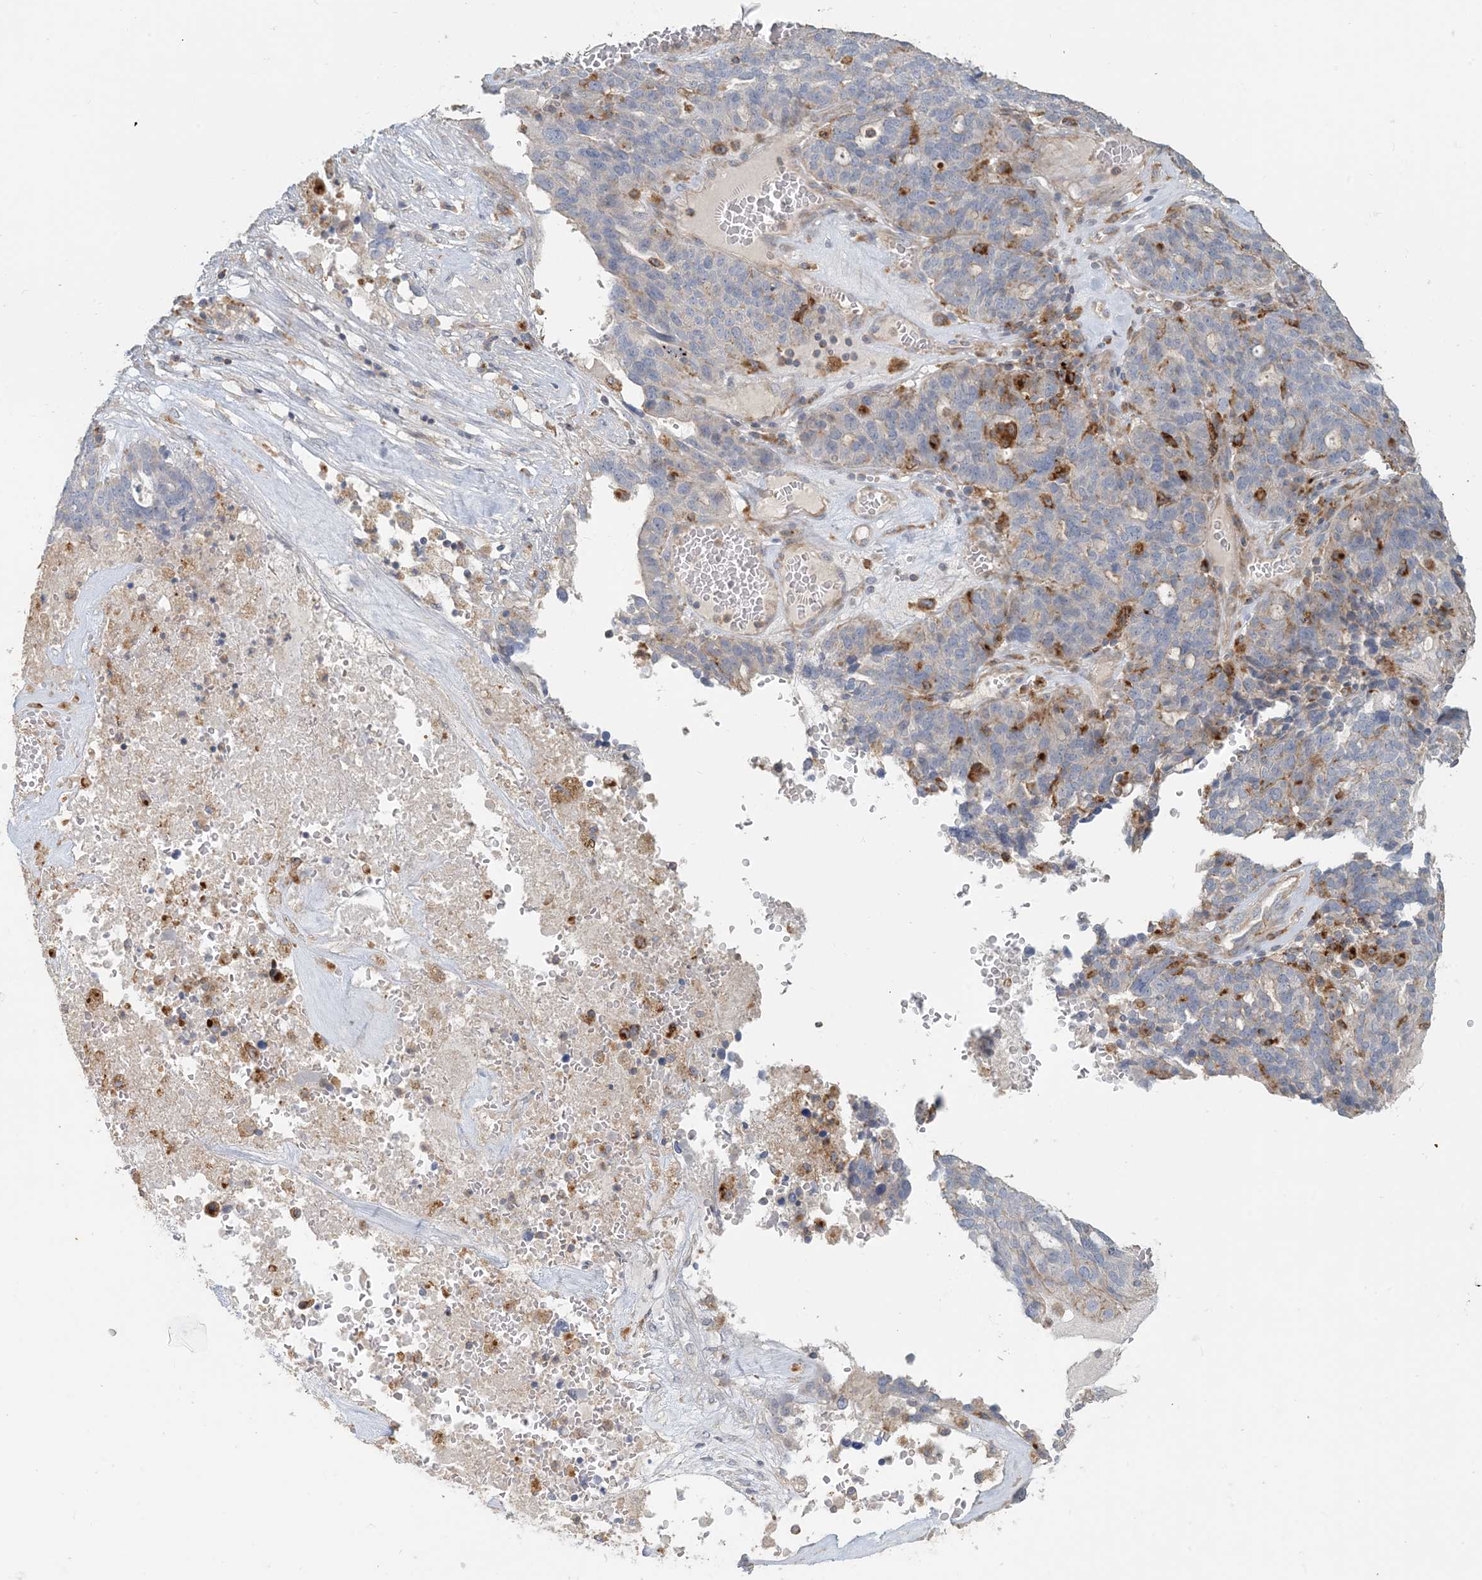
{"staining": {"intensity": "negative", "quantity": "none", "location": "none"}, "tissue": "ovarian cancer", "cell_type": "Tumor cells", "image_type": "cancer", "snomed": [{"axis": "morphology", "description": "Cystadenocarcinoma, serous, NOS"}, {"axis": "topography", "description": "Ovary"}], "caption": "Immunohistochemical staining of human ovarian serous cystadenocarcinoma reveals no significant staining in tumor cells.", "gene": "SPPL2A", "patient": {"sex": "female", "age": 59}}